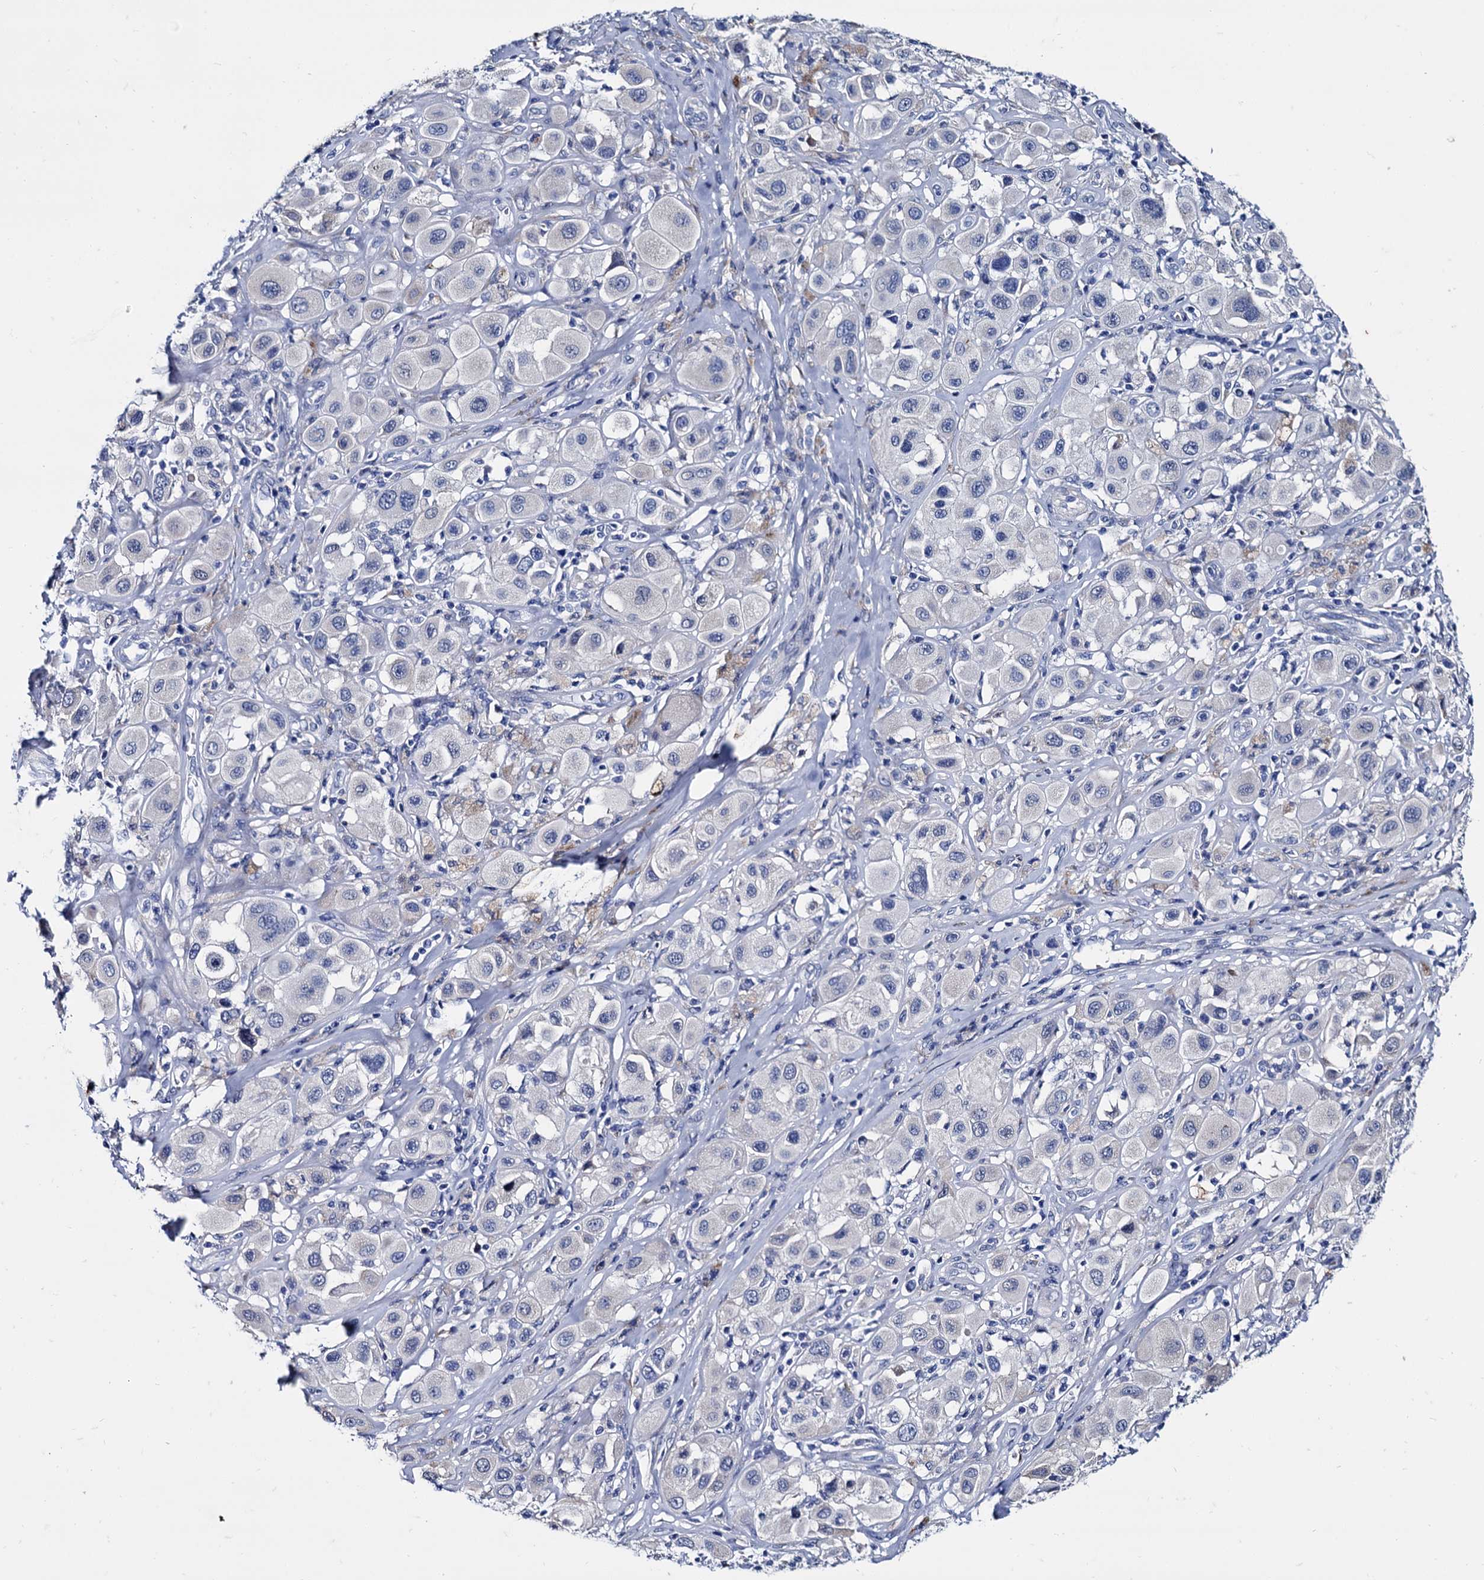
{"staining": {"intensity": "negative", "quantity": "none", "location": "none"}, "tissue": "melanoma", "cell_type": "Tumor cells", "image_type": "cancer", "snomed": [{"axis": "morphology", "description": "Malignant melanoma, Metastatic site"}, {"axis": "topography", "description": "Skin"}], "caption": "DAB (3,3'-diaminobenzidine) immunohistochemical staining of malignant melanoma (metastatic site) demonstrates no significant staining in tumor cells.", "gene": "FOXR2", "patient": {"sex": "male", "age": 41}}